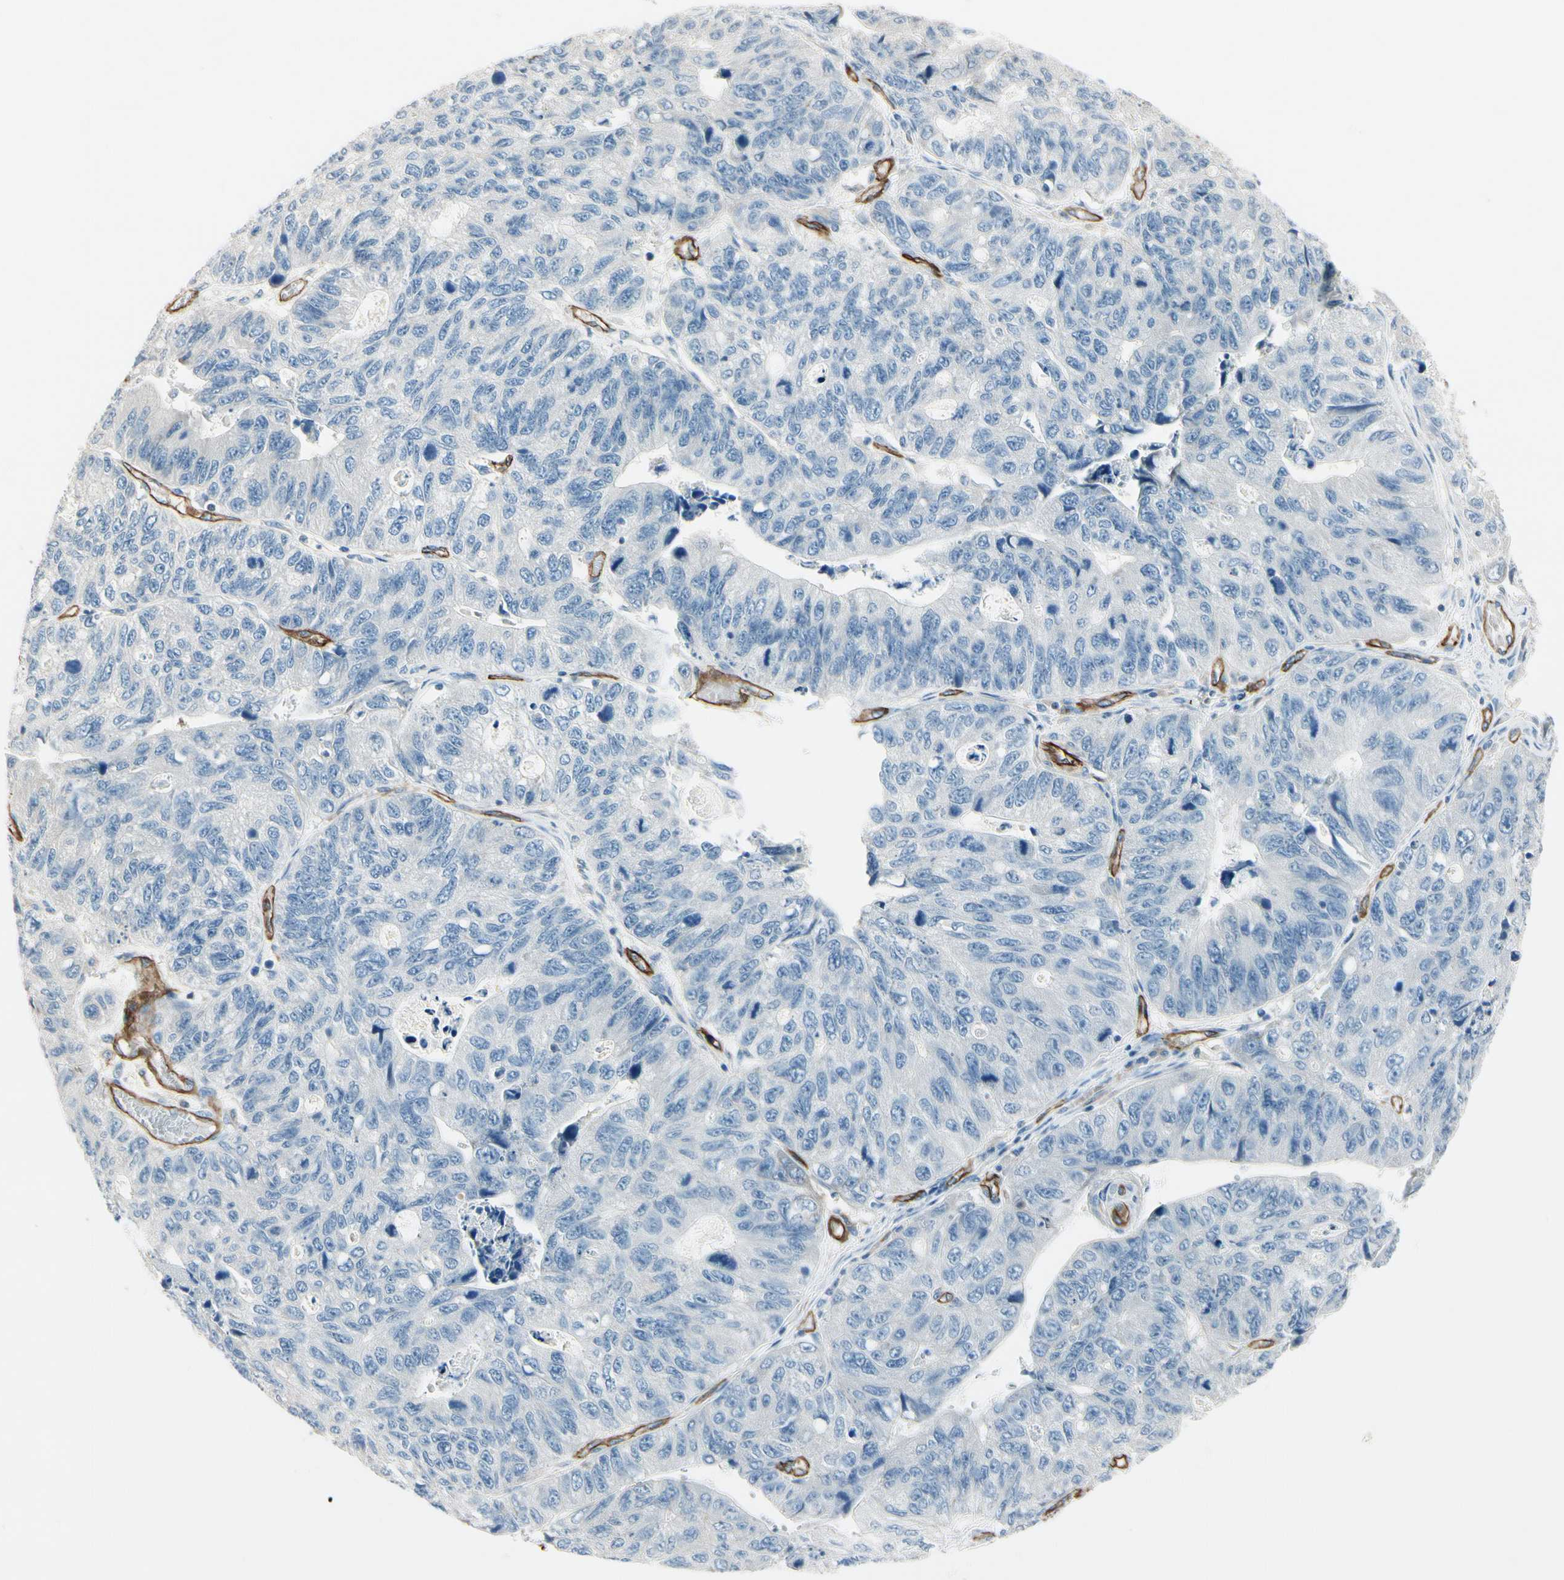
{"staining": {"intensity": "weak", "quantity": "<25%", "location": "cytoplasmic/membranous"}, "tissue": "stomach cancer", "cell_type": "Tumor cells", "image_type": "cancer", "snomed": [{"axis": "morphology", "description": "Adenocarcinoma, NOS"}, {"axis": "topography", "description": "Stomach"}], "caption": "Micrograph shows no protein staining in tumor cells of stomach adenocarcinoma tissue.", "gene": "CD93", "patient": {"sex": "male", "age": 59}}